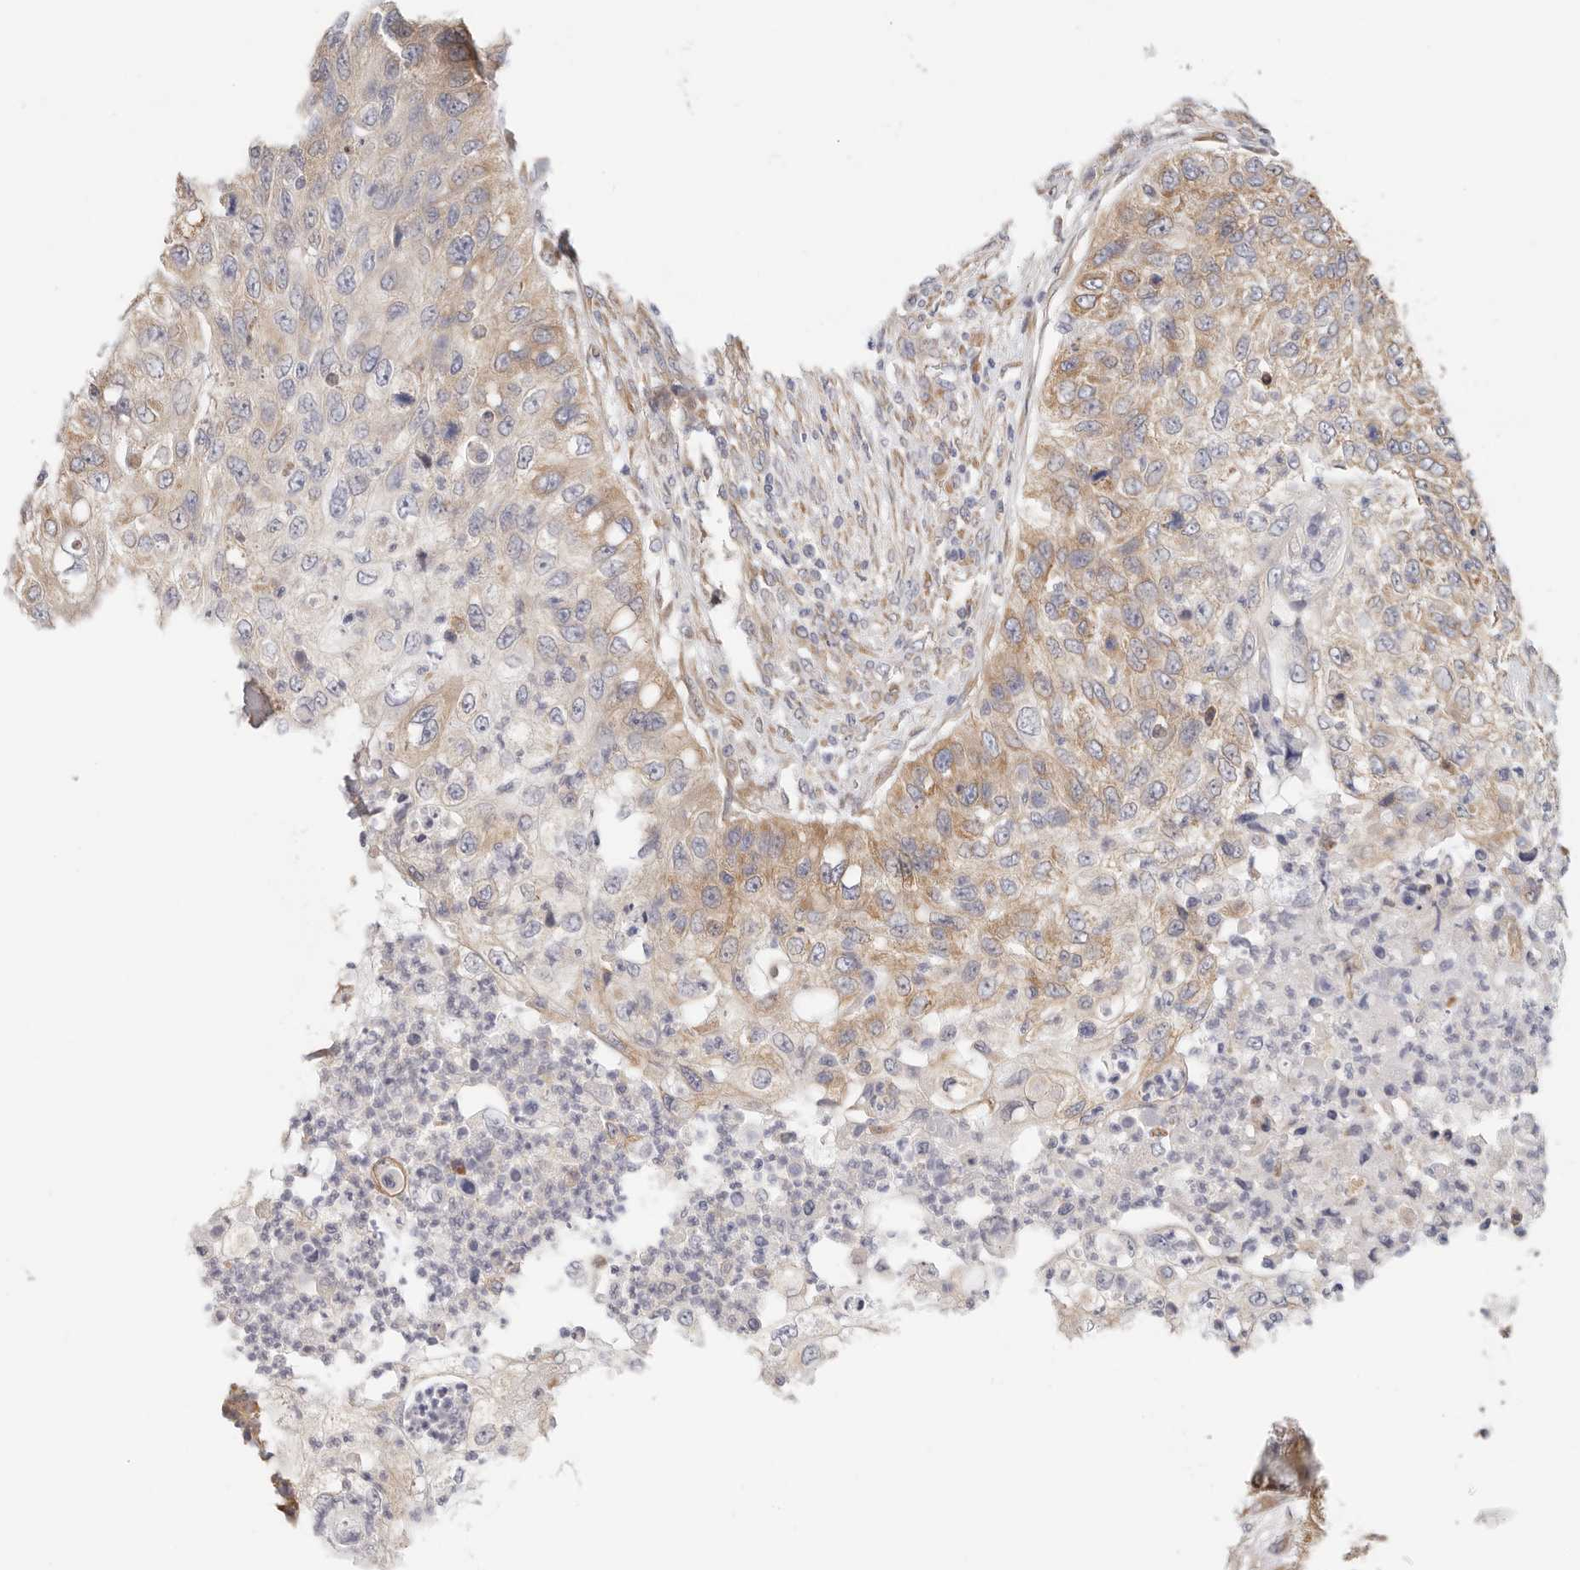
{"staining": {"intensity": "moderate", "quantity": ">75%", "location": "cytoplasmic/membranous"}, "tissue": "urothelial cancer", "cell_type": "Tumor cells", "image_type": "cancer", "snomed": [{"axis": "morphology", "description": "Urothelial carcinoma, High grade"}, {"axis": "topography", "description": "Urinary bladder"}], "caption": "This photomicrograph exhibits immunohistochemistry (IHC) staining of urothelial cancer, with medium moderate cytoplasmic/membranous staining in about >75% of tumor cells.", "gene": "AFDN", "patient": {"sex": "female", "age": 60}}